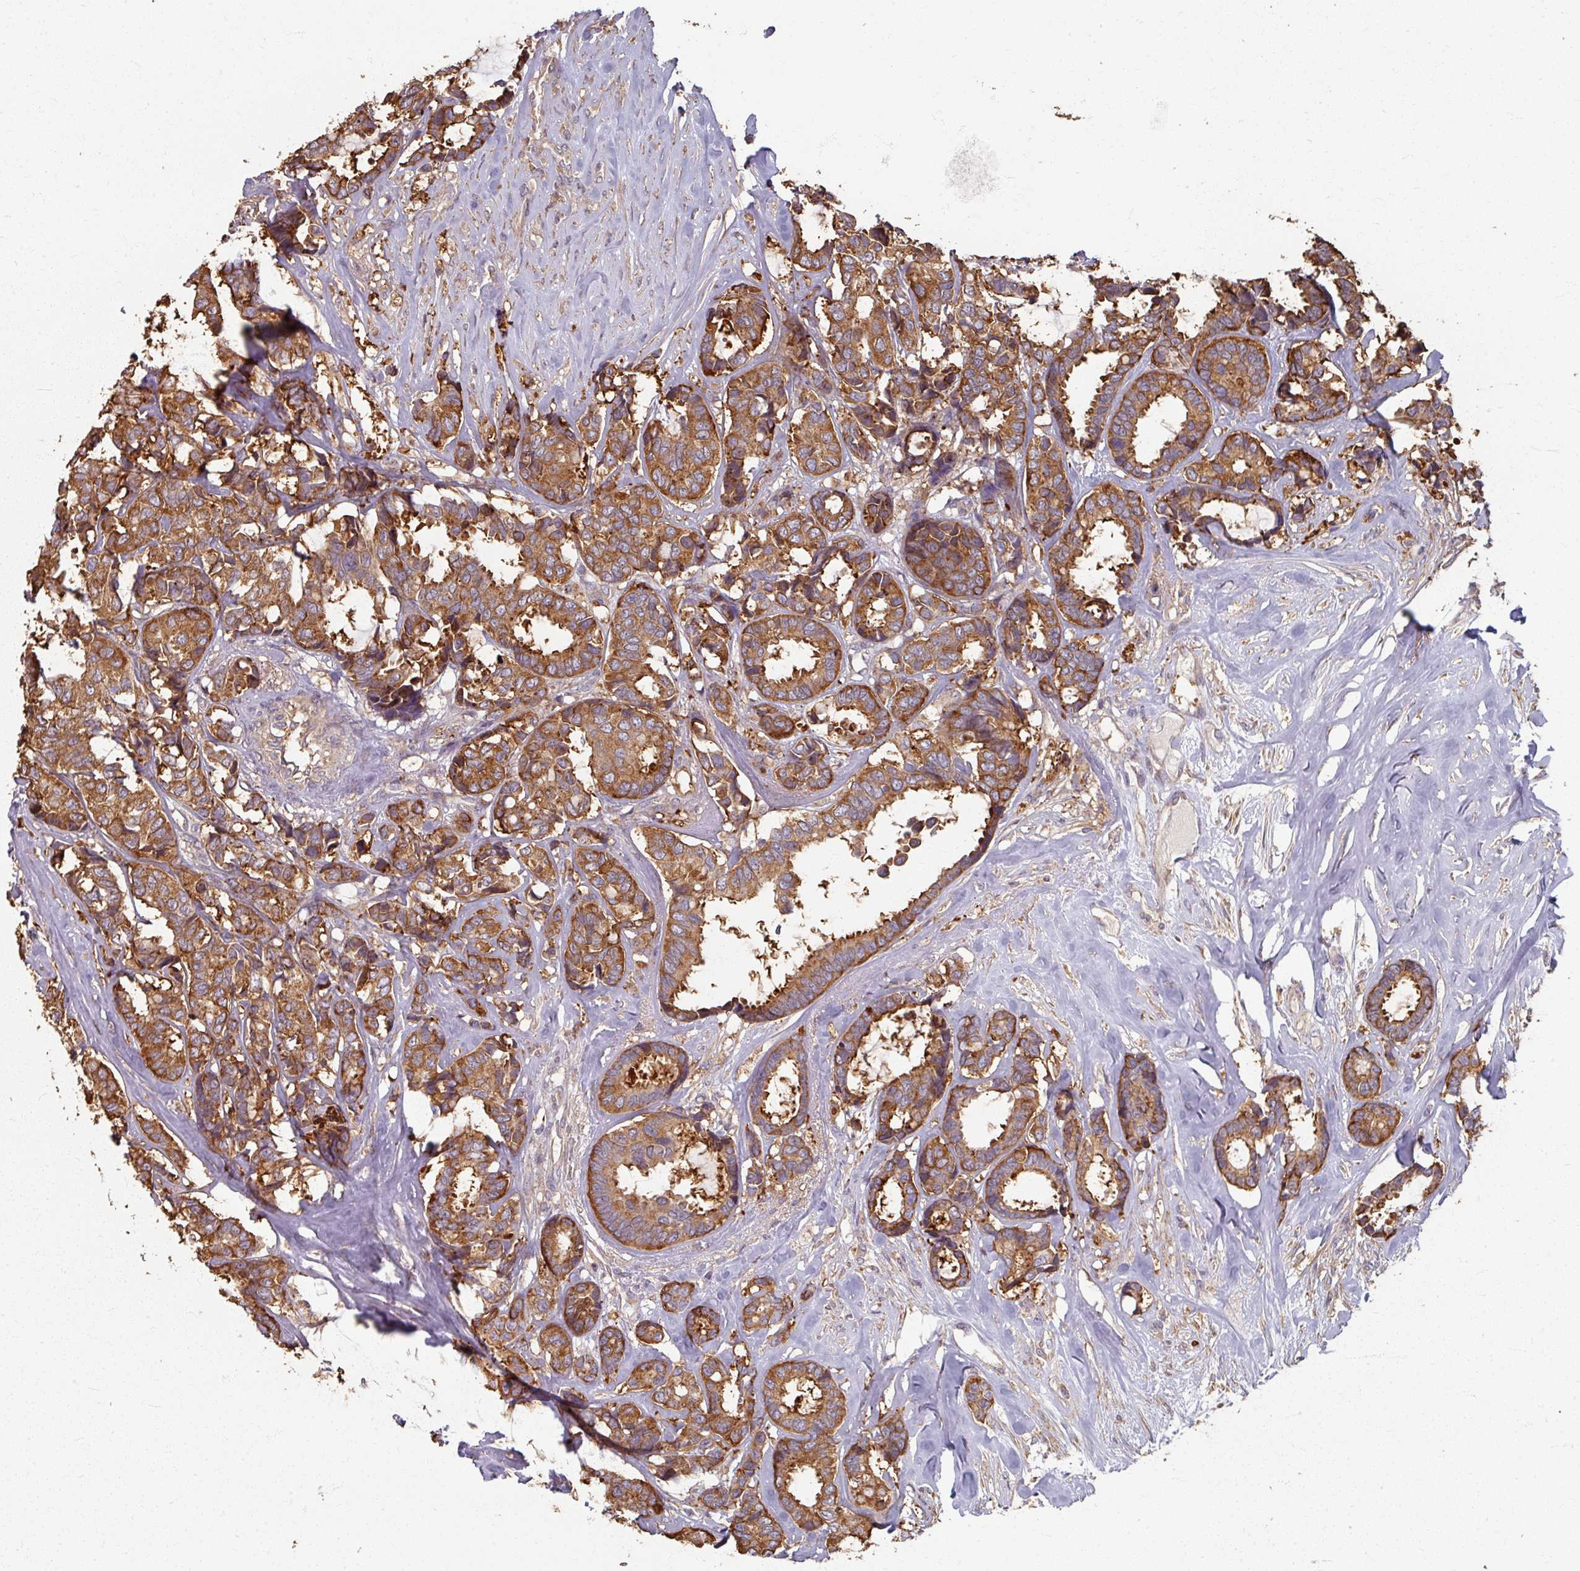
{"staining": {"intensity": "strong", "quantity": ">75%", "location": "cytoplasmic/membranous"}, "tissue": "breast cancer", "cell_type": "Tumor cells", "image_type": "cancer", "snomed": [{"axis": "morphology", "description": "Duct carcinoma"}, {"axis": "topography", "description": "Breast"}], "caption": "High-power microscopy captured an immunohistochemistry (IHC) histopathology image of breast cancer (infiltrating ductal carcinoma), revealing strong cytoplasmic/membranous expression in about >75% of tumor cells.", "gene": "CCDC68", "patient": {"sex": "female", "age": 87}}